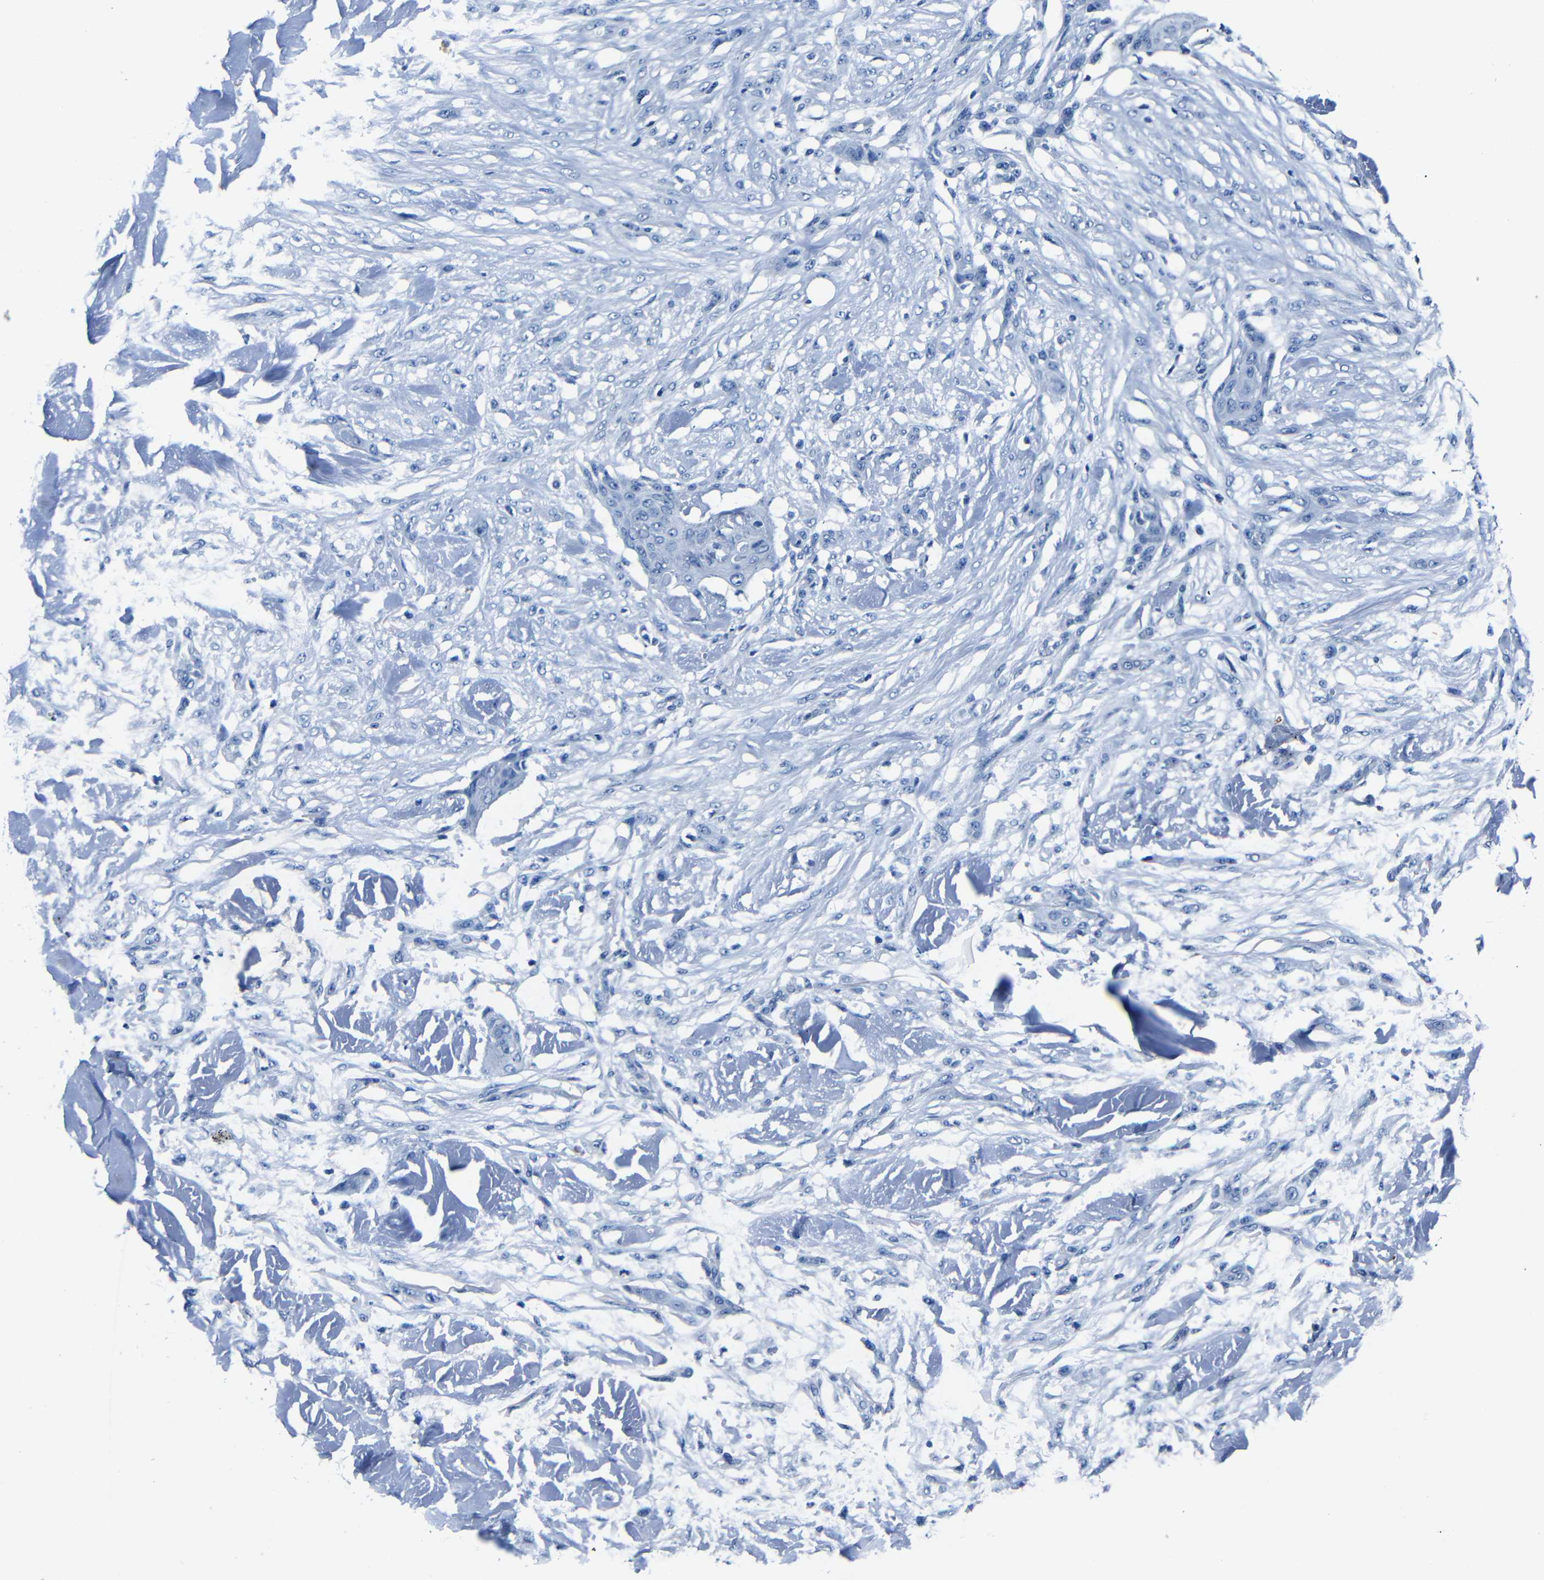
{"staining": {"intensity": "negative", "quantity": "none", "location": "none"}, "tissue": "skin cancer", "cell_type": "Tumor cells", "image_type": "cancer", "snomed": [{"axis": "morphology", "description": "Squamous cell carcinoma, NOS"}, {"axis": "topography", "description": "Skin"}], "caption": "Skin cancer (squamous cell carcinoma) was stained to show a protein in brown. There is no significant staining in tumor cells. The staining was performed using DAB (3,3'-diaminobenzidine) to visualize the protein expression in brown, while the nuclei were stained in blue with hematoxylin (Magnification: 20x).", "gene": "NCMAP", "patient": {"sex": "female", "age": 59}}